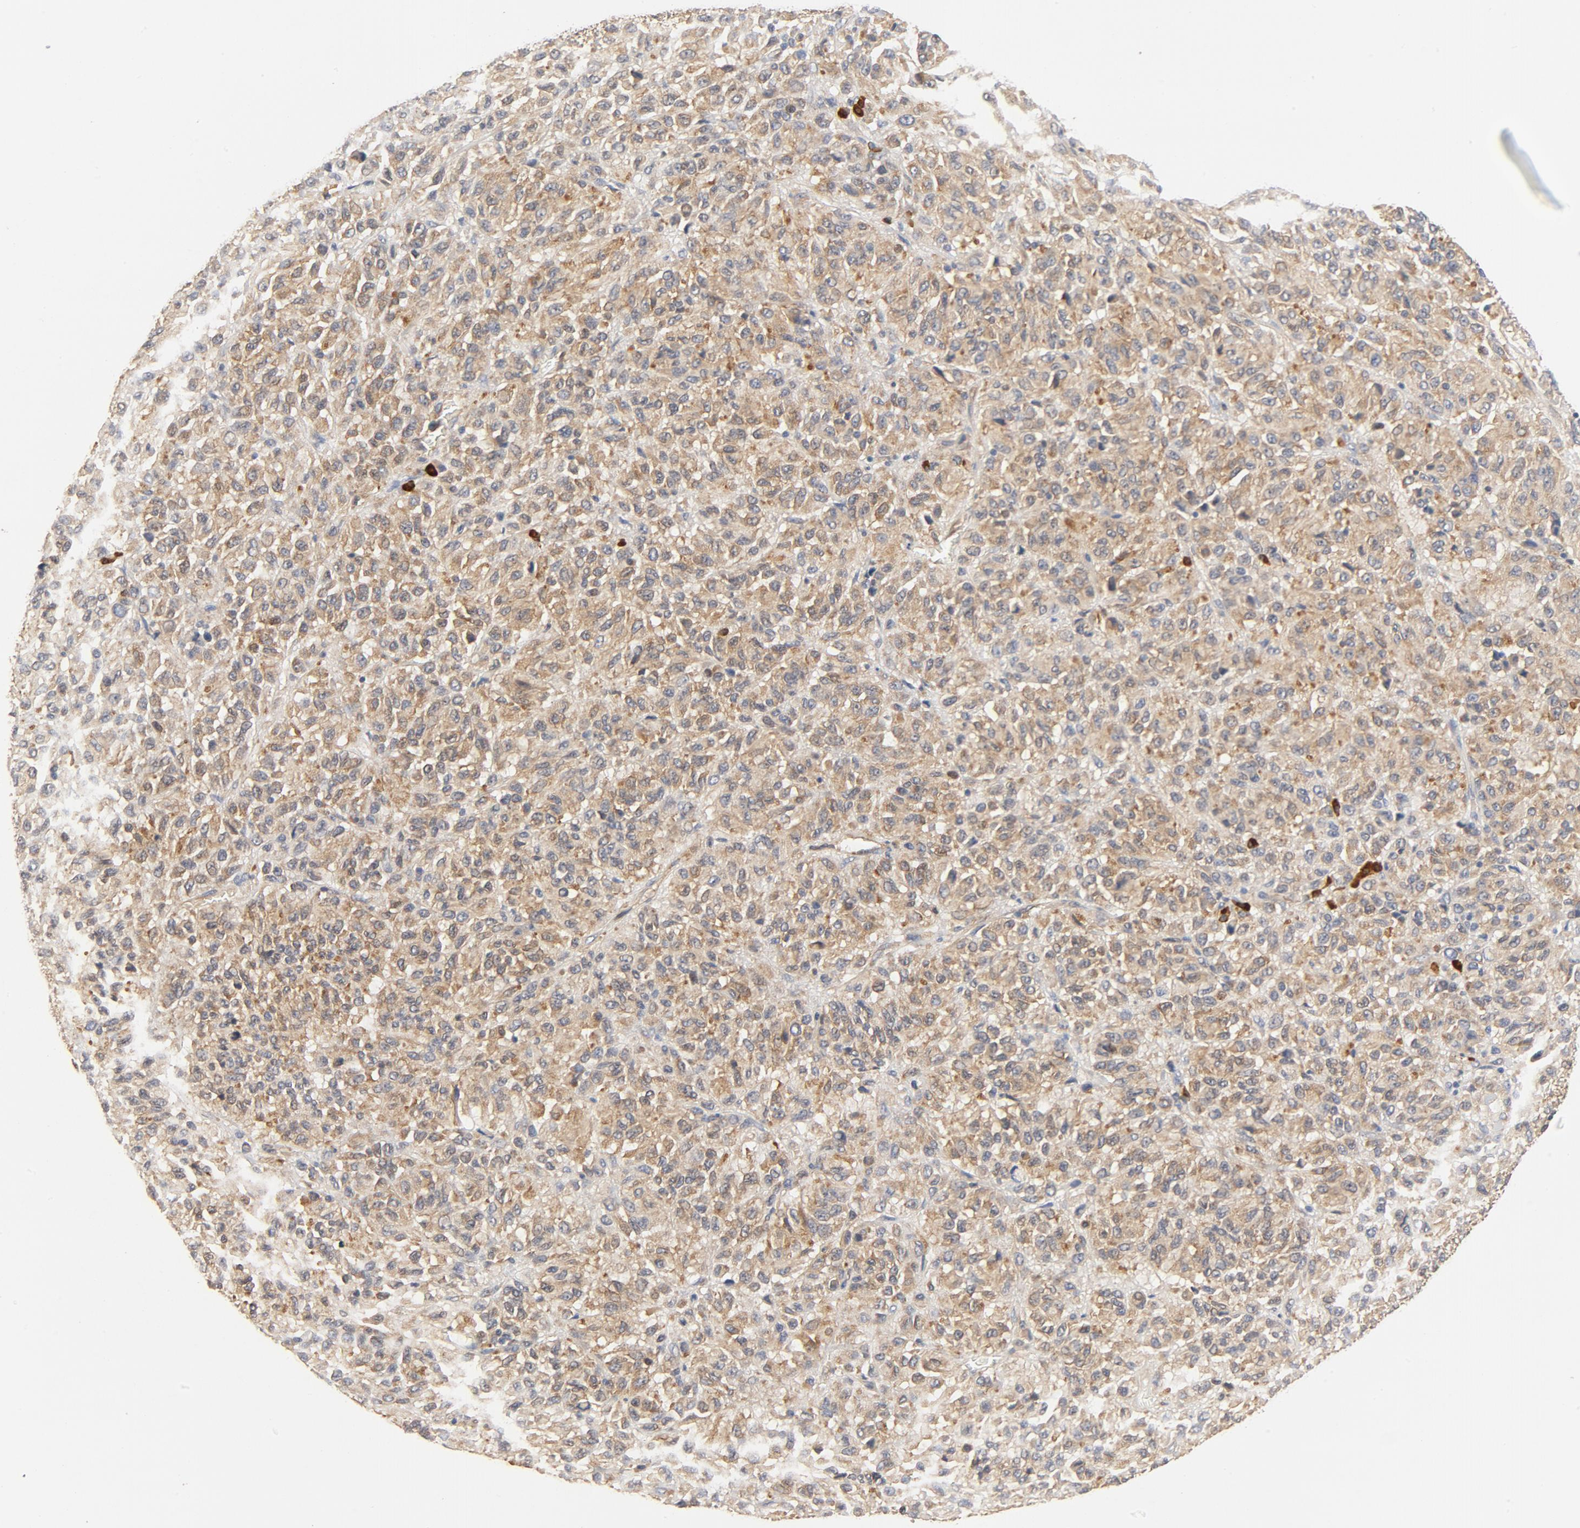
{"staining": {"intensity": "weak", "quantity": ">75%", "location": "cytoplasmic/membranous"}, "tissue": "melanoma", "cell_type": "Tumor cells", "image_type": "cancer", "snomed": [{"axis": "morphology", "description": "Malignant melanoma, Metastatic site"}, {"axis": "topography", "description": "Lung"}], "caption": "Immunohistochemical staining of human melanoma displays weak cytoplasmic/membranous protein expression in about >75% of tumor cells.", "gene": "UBE2J1", "patient": {"sex": "male", "age": 64}}